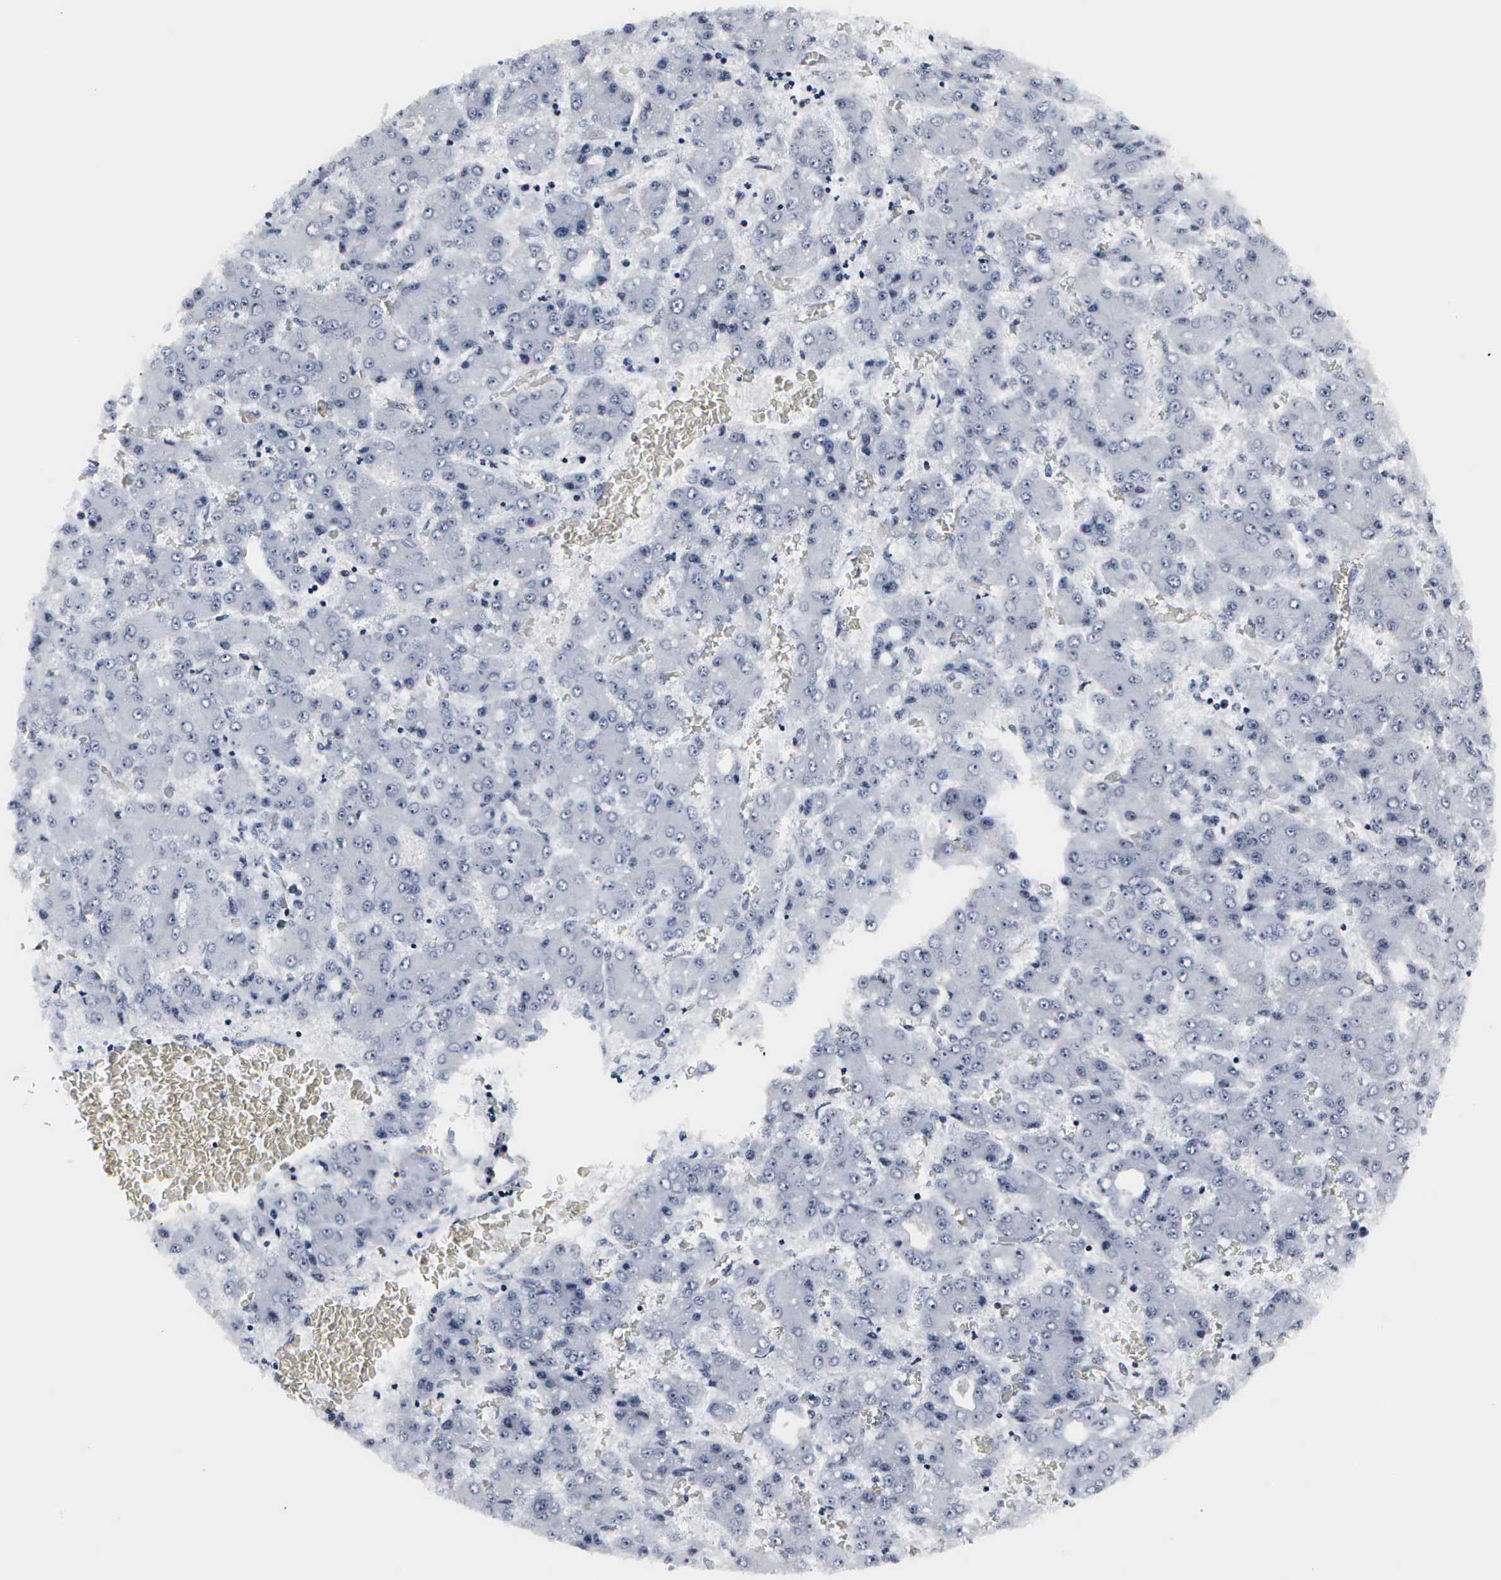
{"staining": {"intensity": "negative", "quantity": "none", "location": "none"}, "tissue": "liver cancer", "cell_type": "Tumor cells", "image_type": "cancer", "snomed": [{"axis": "morphology", "description": "Carcinoma, Hepatocellular, NOS"}, {"axis": "topography", "description": "Liver"}], "caption": "DAB immunohistochemical staining of human liver cancer (hepatocellular carcinoma) exhibits no significant staining in tumor cells. The staining was performed using DAB (3,3'-diaminobenzidine) to visualize the protein expression in brown, while the nuclei were stained in blue with hematoxylin (Magnification: 20x).", "gene": "DGCR2", "patient": {"sex": "male", "age": 69}}